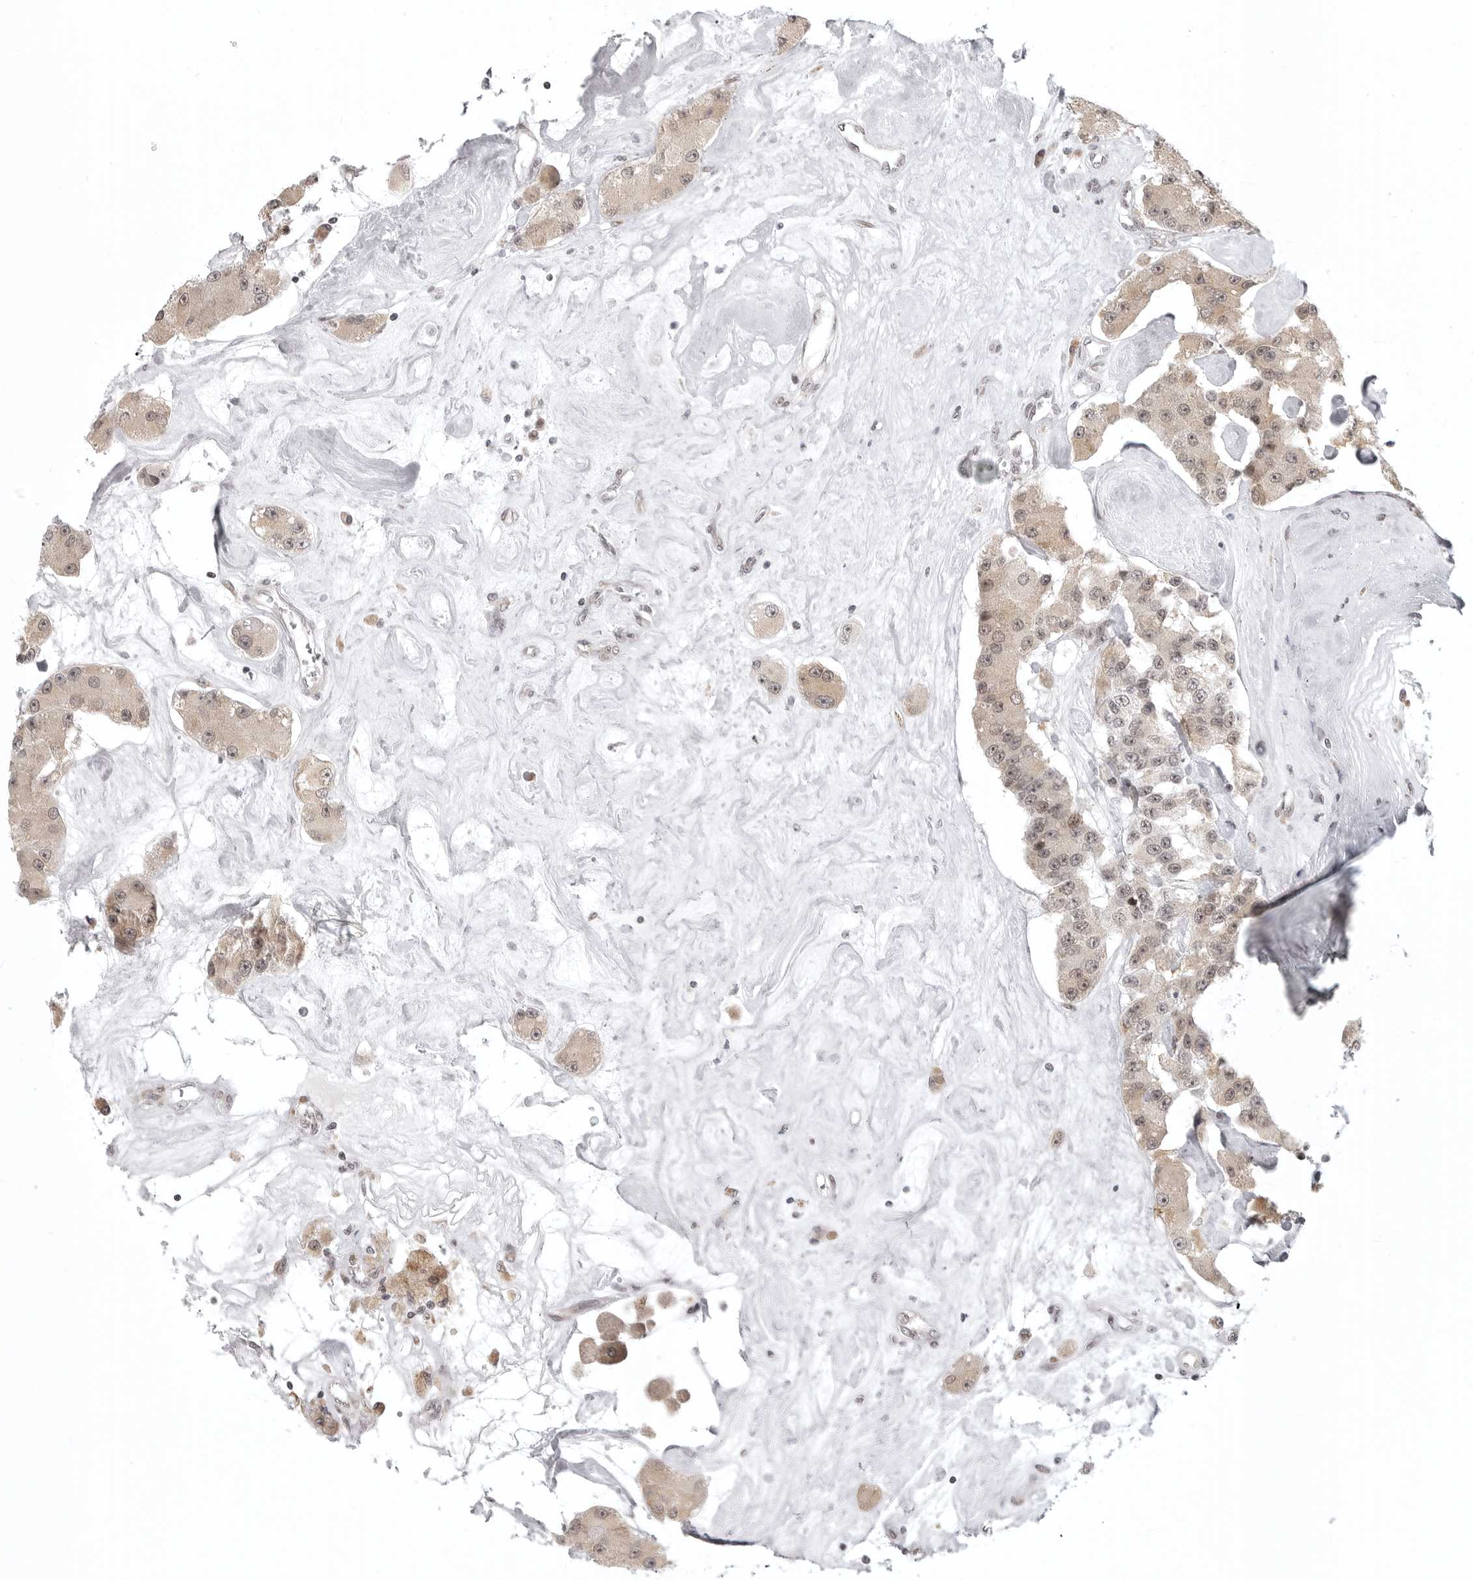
{"staining": {"intensity": "weak", "quantity": "25%-75%", "location": "nuclear"}, "tissue": "carcinoid", "cell_type": "Tumor cells", "image_type": "cancer", "snomed": [{"axis": "morphology", "description": "Carcinoid, malignant, NOS"}, {"axis": "topography", "description": "Pancreas"}], "caption": "Protein analysis of carcinoid tissue shows weak nuclear positivity in approximately 25%-75% of tumor cells. (brown staining indicates protein expression, while blue staining denotes nuclei).", "gene": "PRDM10", "patient": {"sex": "male", "age": 41}}